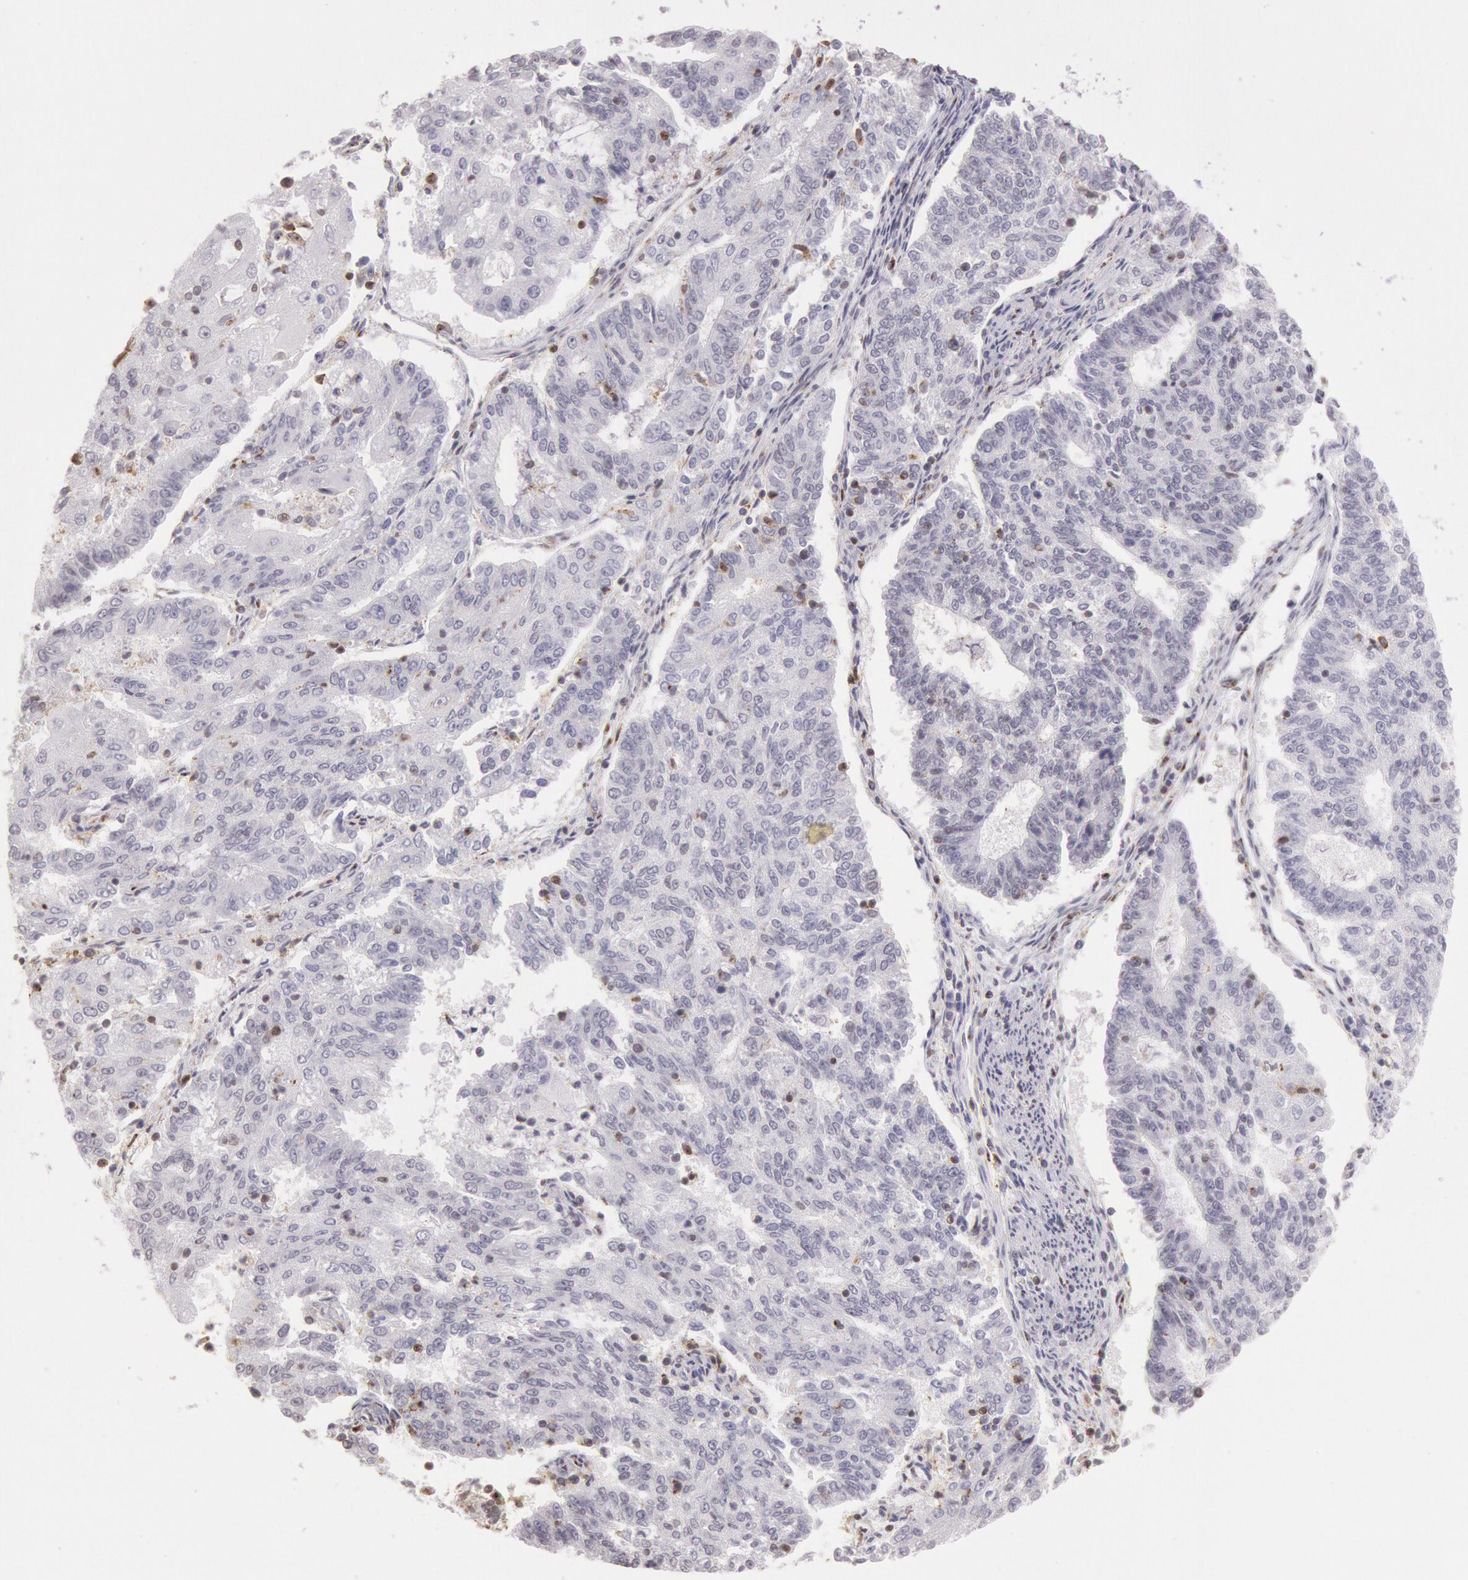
{"staining": {"intensity": "weak", "quantity": "<25%", "location": "cytoplasmic/membranous,nuclear"}, "tissue": "endometrial cancer", "cell_type": "Tumor cells", "image_type": "cancer", "snomed": [{"axis": "morphology", "description": "Adenocarcinoma, NOS"}, {"axis": "topography", "description": "Endometrium"}], "caption": "This is an immunohistochemistry (IHC) histopathology image of human endometrial cancer. There is no staining in tumor cells.", "gene": "HIF1A", "patient": {"sex": "female", "age": 56}}